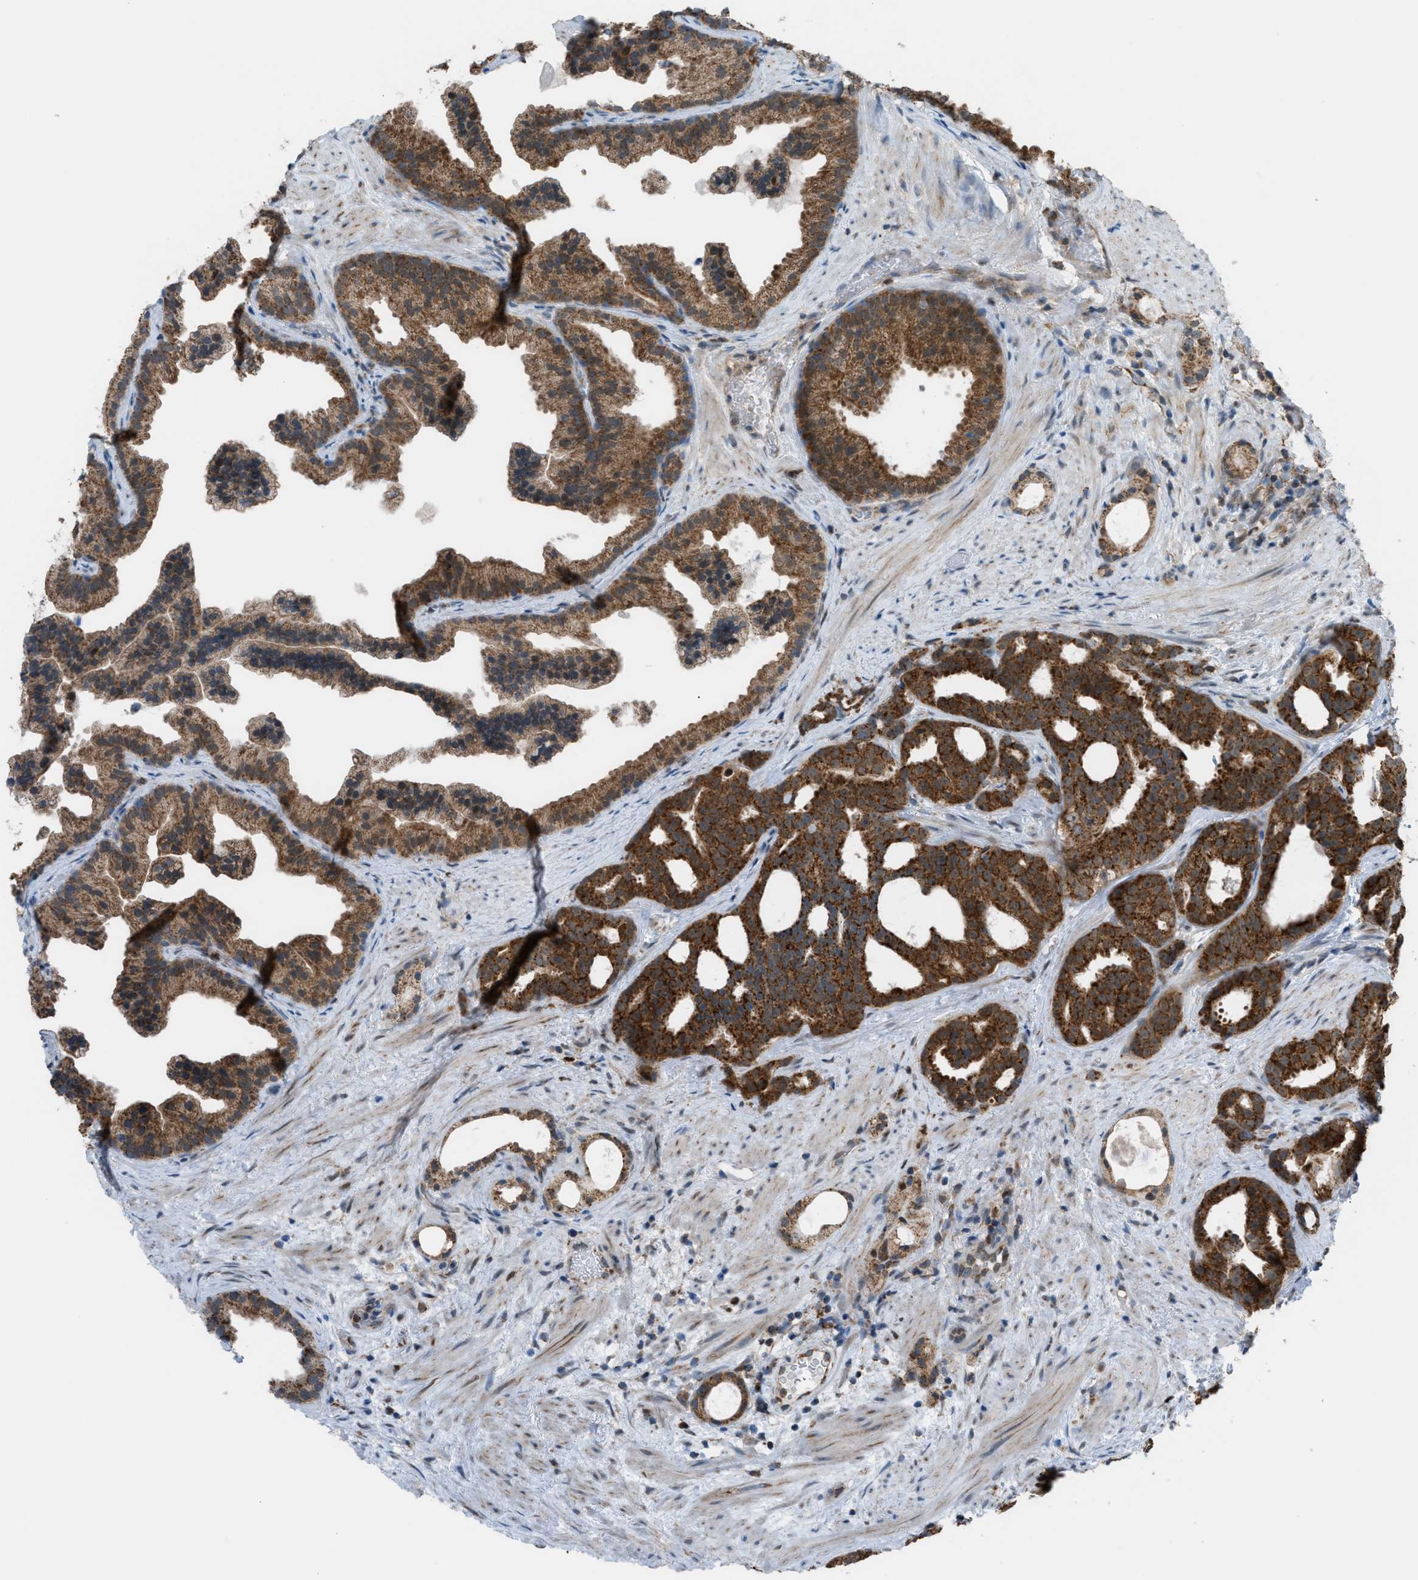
{"staining": {"intensity": "strong", "quantity": ">75%", "location": "cytoplasmic/membranous"}, "tissue": "prostate cancer", "cell_type": "Tumor cells", "image_type": "cancer", "snomed": [{"axis": "morphology", "description": "Adenocarcinoma, Low grade"}, {"axis": "topography", "description": "Prostate"}], "caption": "Immunohistochemistry (IHC) of human prostate cancer demonstrates high levels of strong cytoplasmic/membranous staining in about >75% of tumor cells.", "gene": "SRM", "patient": {"sex": "male", "age": 89}}